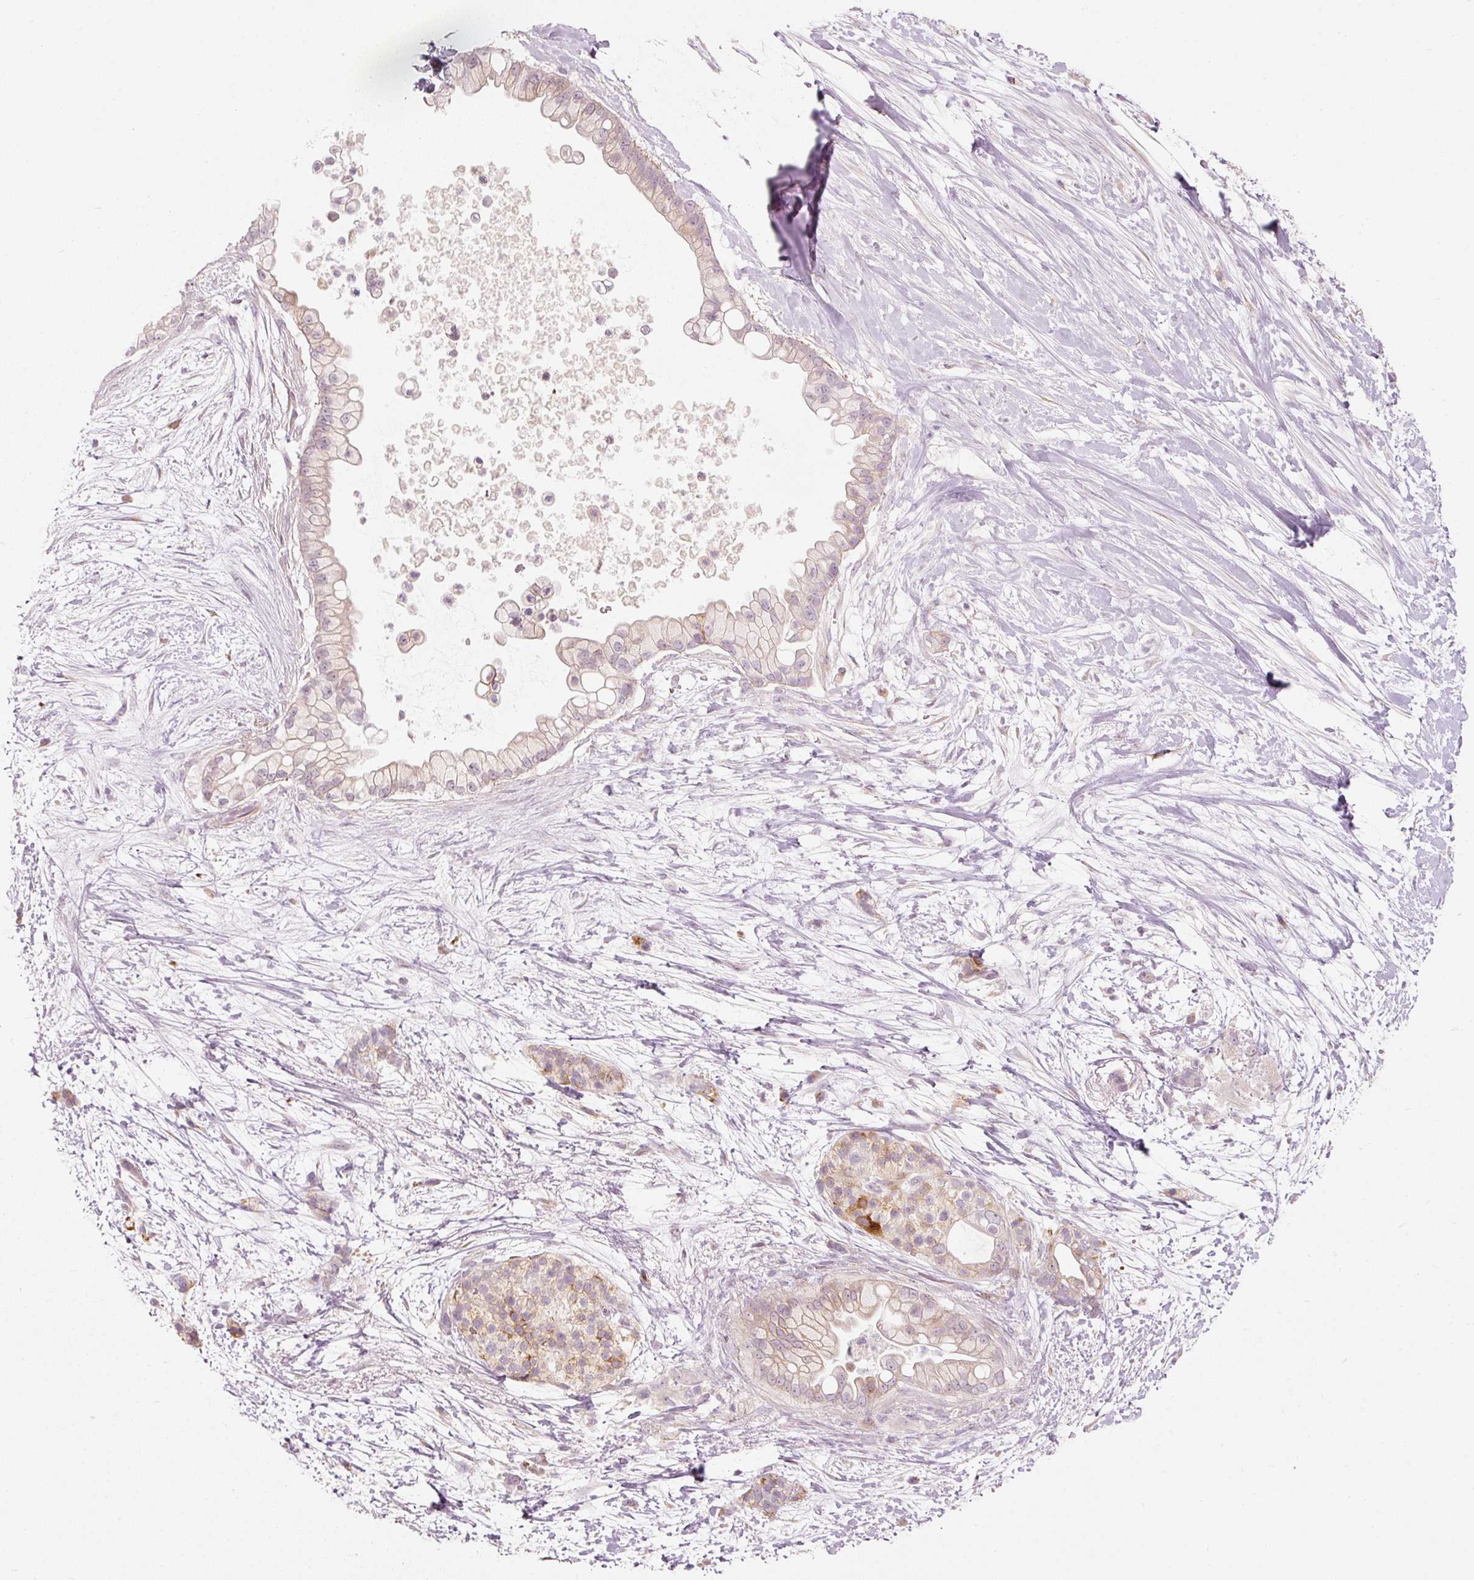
{"staining": {"intensity": "negative", "quantity": "none", "location": "none"}, "tissue": "pancreatic cancer", "cell_type": "Tumor cells", "image_type": "cancer", "snomed": [{"axis": "morphology", "description": "Adenocarcinoma, NOS"}, {"axis": "topography", "description": "Pancreas"}], "caption": "Immunohistochemical staining of human adenocarcinoma (pancreatic) exhibits no significant expression in tumor cells.", "gene": "SLC20A1", "patient": {"sex": "female", "age": 69}}